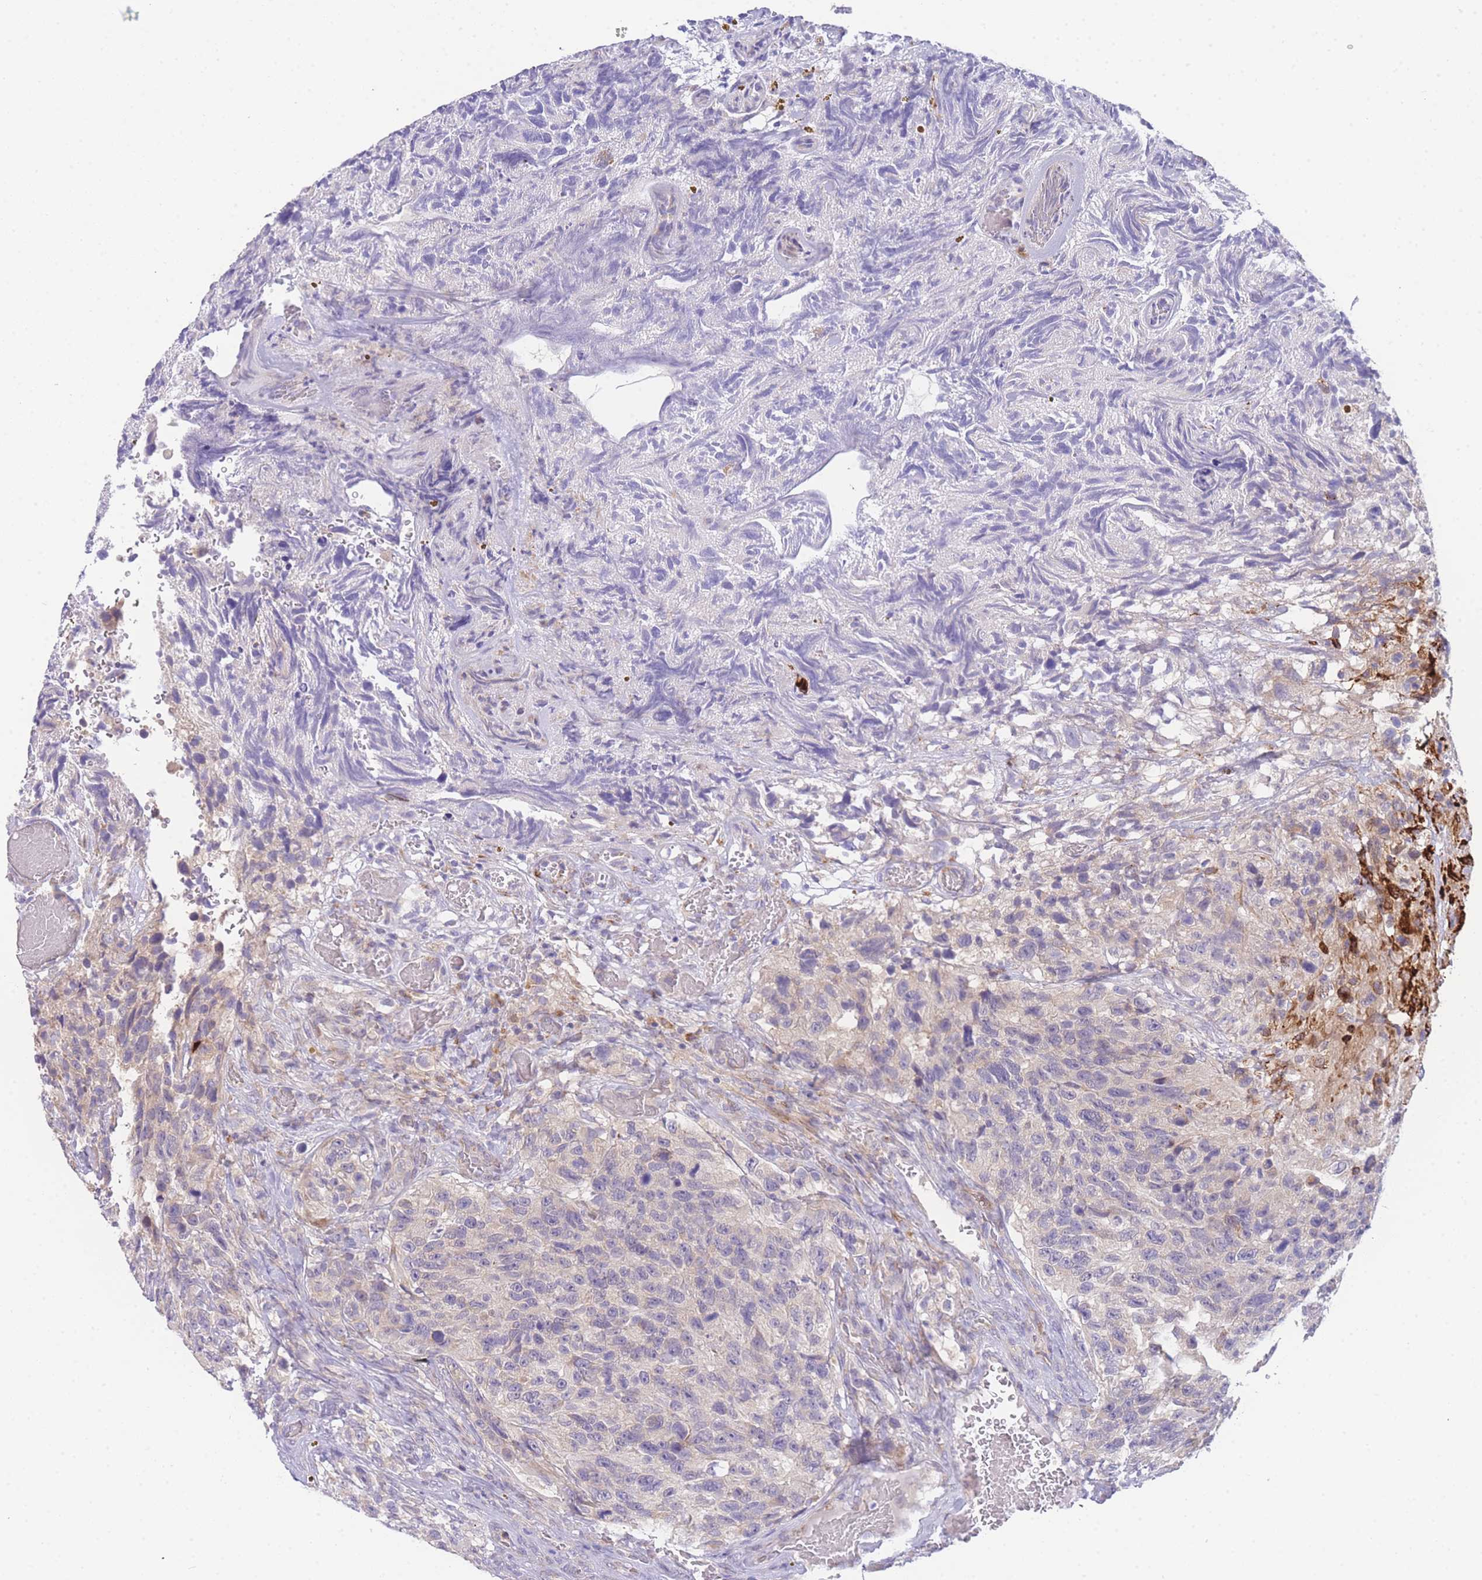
{"staining": {"intensity": "negative", "quantity": "none", "location": "none"}, "tissue": "glioma", "cell_type": "Tumor cells", "image_type": "cancer", "snomed": [{"axis": "morphology", "description": "Glioma, malignant, High grade"}, {"axis": "topography", "description": "Brain"}], "caption": "Tumor cells show no significant protein expression in glioma.", "gene": "ZNF510", "patient": {"sex": "male", "age": 69}}